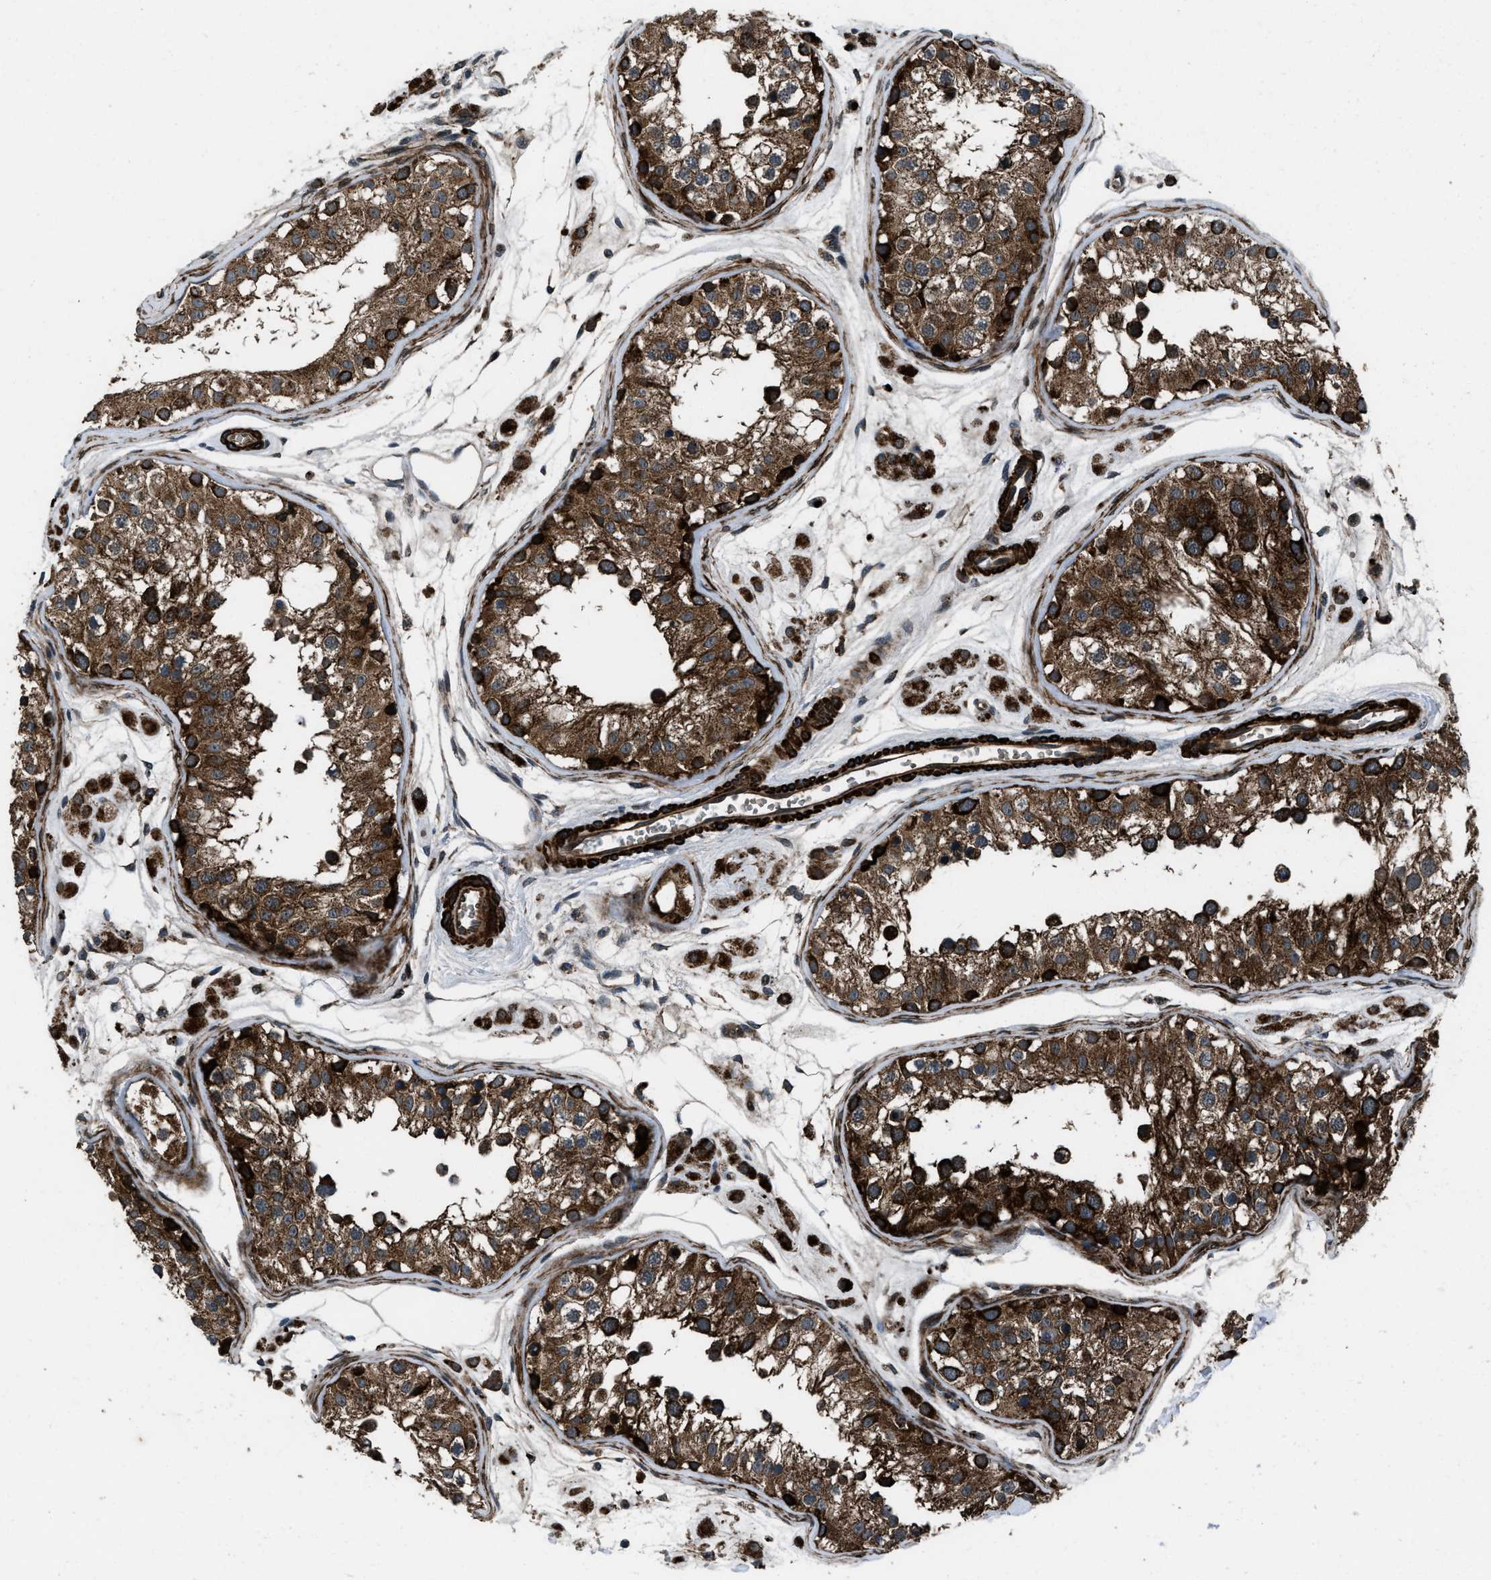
{"staining": {"intensity": "strong", "quantity": ">75%", "location": "cytoplasmic/membranous"}, "tissue": "testis", "cell_type": "Cells in seminiferous ducts", "image_type": "normal", "snomed": [{"axis": "morphology", "description": "Normal tissue, NOS"}, {"axis": "morphology", "description": "Adenocarcinoma, metastatic, NOS"}, {"axis": "topography", "description": "Testis"}], "caption": "This image displays unremarkable testis stained with immunohistochemistry to label a protein in brown. The cytoplasmic/membranous of cells in seminiferous ducts show strong positivity for the protein. Nuclei are counter-stained blue.", "gene": "IRAK4", "patient": {"sex": "male", "age": 26}}